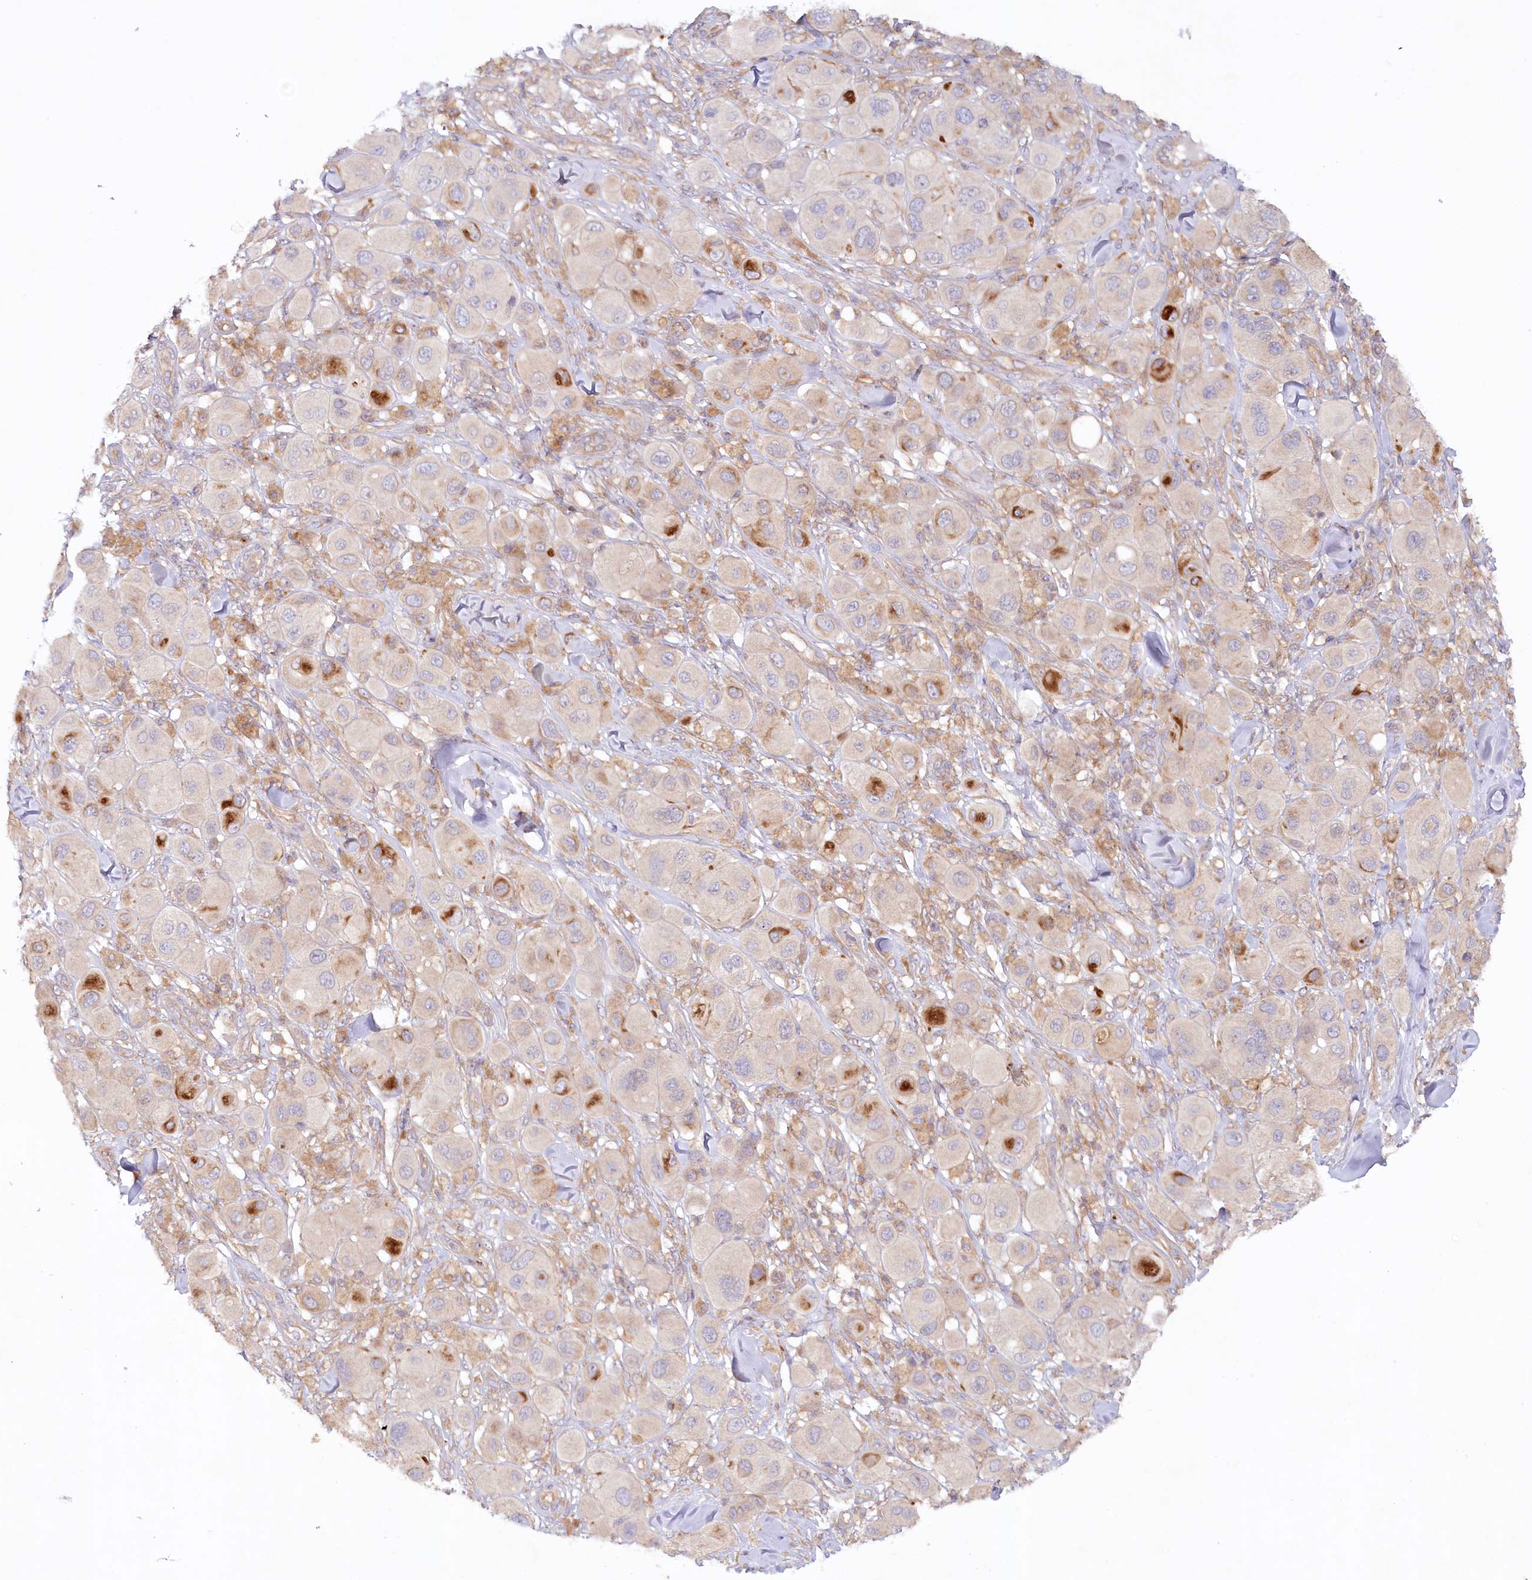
{"staining": {"intensity": "moderate", "quantity": "<25%", "location": "cytoplasmic/membranous"}, "tissue": "melanoma", "cell_type": "Tumor cells", "image_type": "cancer", "snomed": [{"axis": "morphology", "description": "Malignant melanoma, Metastatic site"}, {"axis": "topography", "description": "Skin"}], "caption": "Malignant melanoma (metastatic site) stained for a protein (brown) reveals moderate cytoplasmic/membranous positive positivity in approximately <25% of tumor cells.", "gene": "TNIP1", "patient": {"sex": "male", "age": 41}}